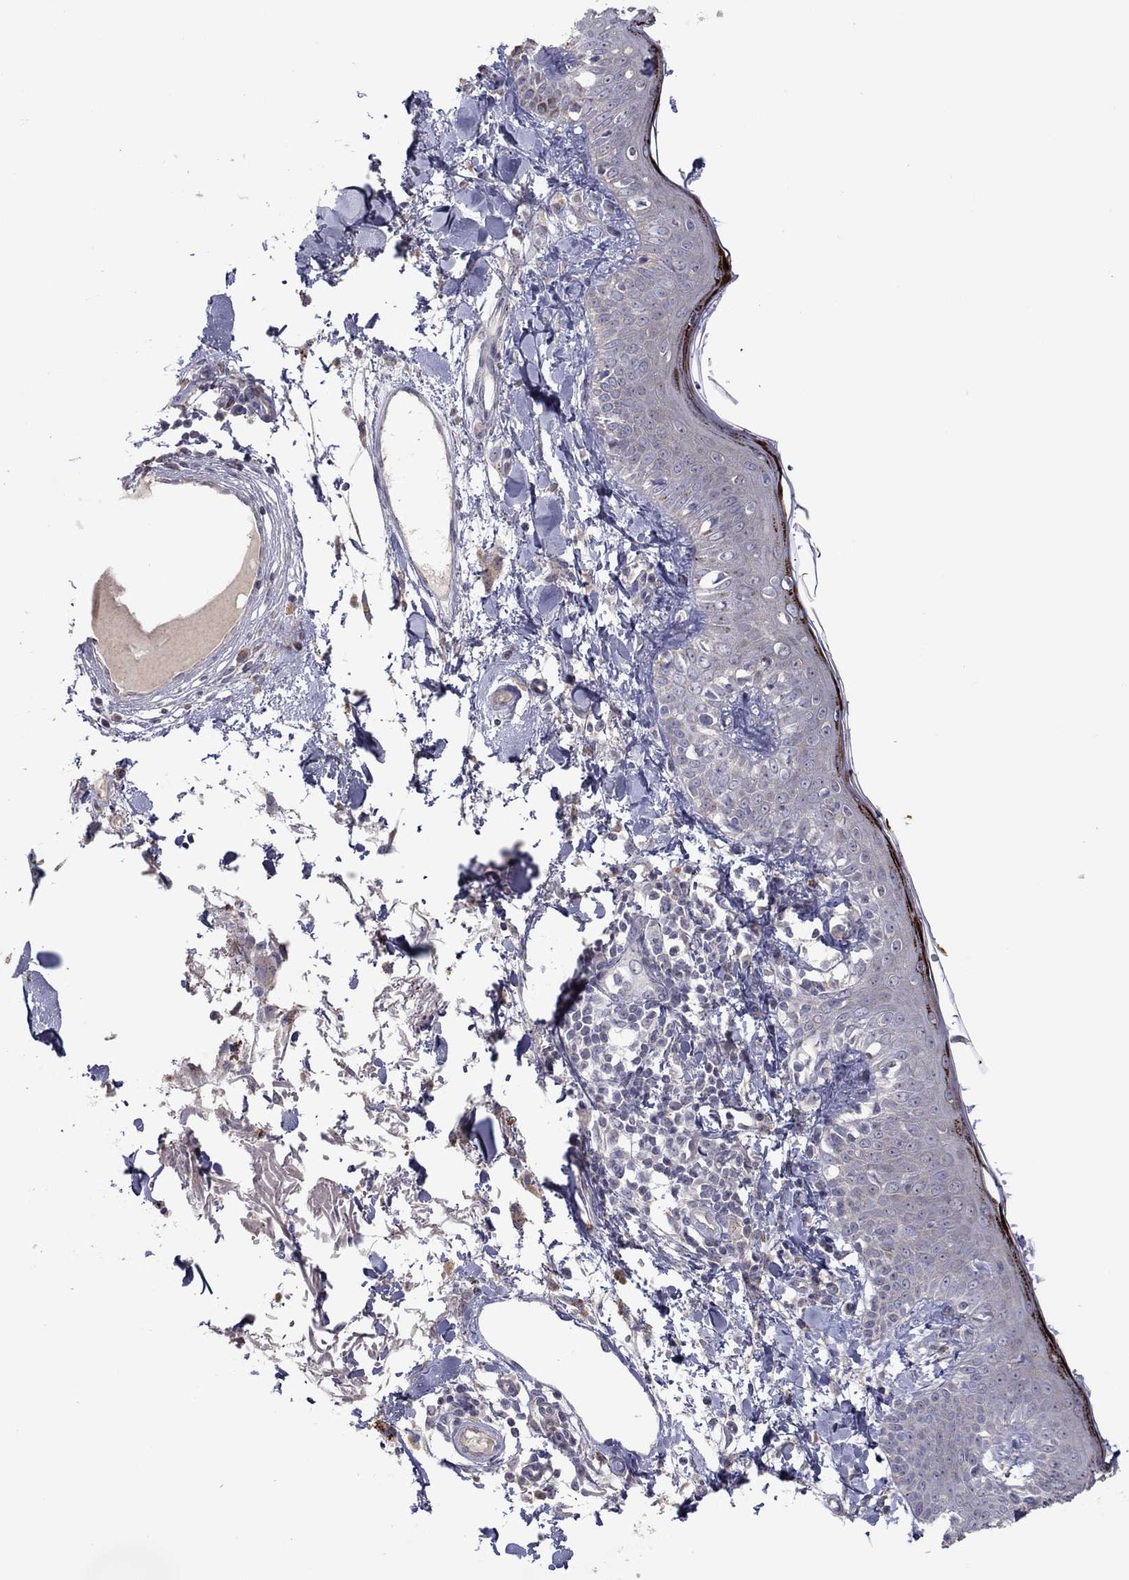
{"staining": {"intensity": "negative", "quantity": "none", "location": "none"}, "tissue": "skin", "cell_type": "Fibroblasts", "image_type": "normal", "snomed": [{"axis": "morphology", "description": "Normal tissue, NOS"}, {"axis": "topography", "description": "Skin"}], "caption": "The micrograph exhibits no significant positivity in fibroblasts of skin. (IHC, brightfield microscopy, high magnification).", "gene": "CRACDL", "patient": {"sex": "male", "age": 76}}